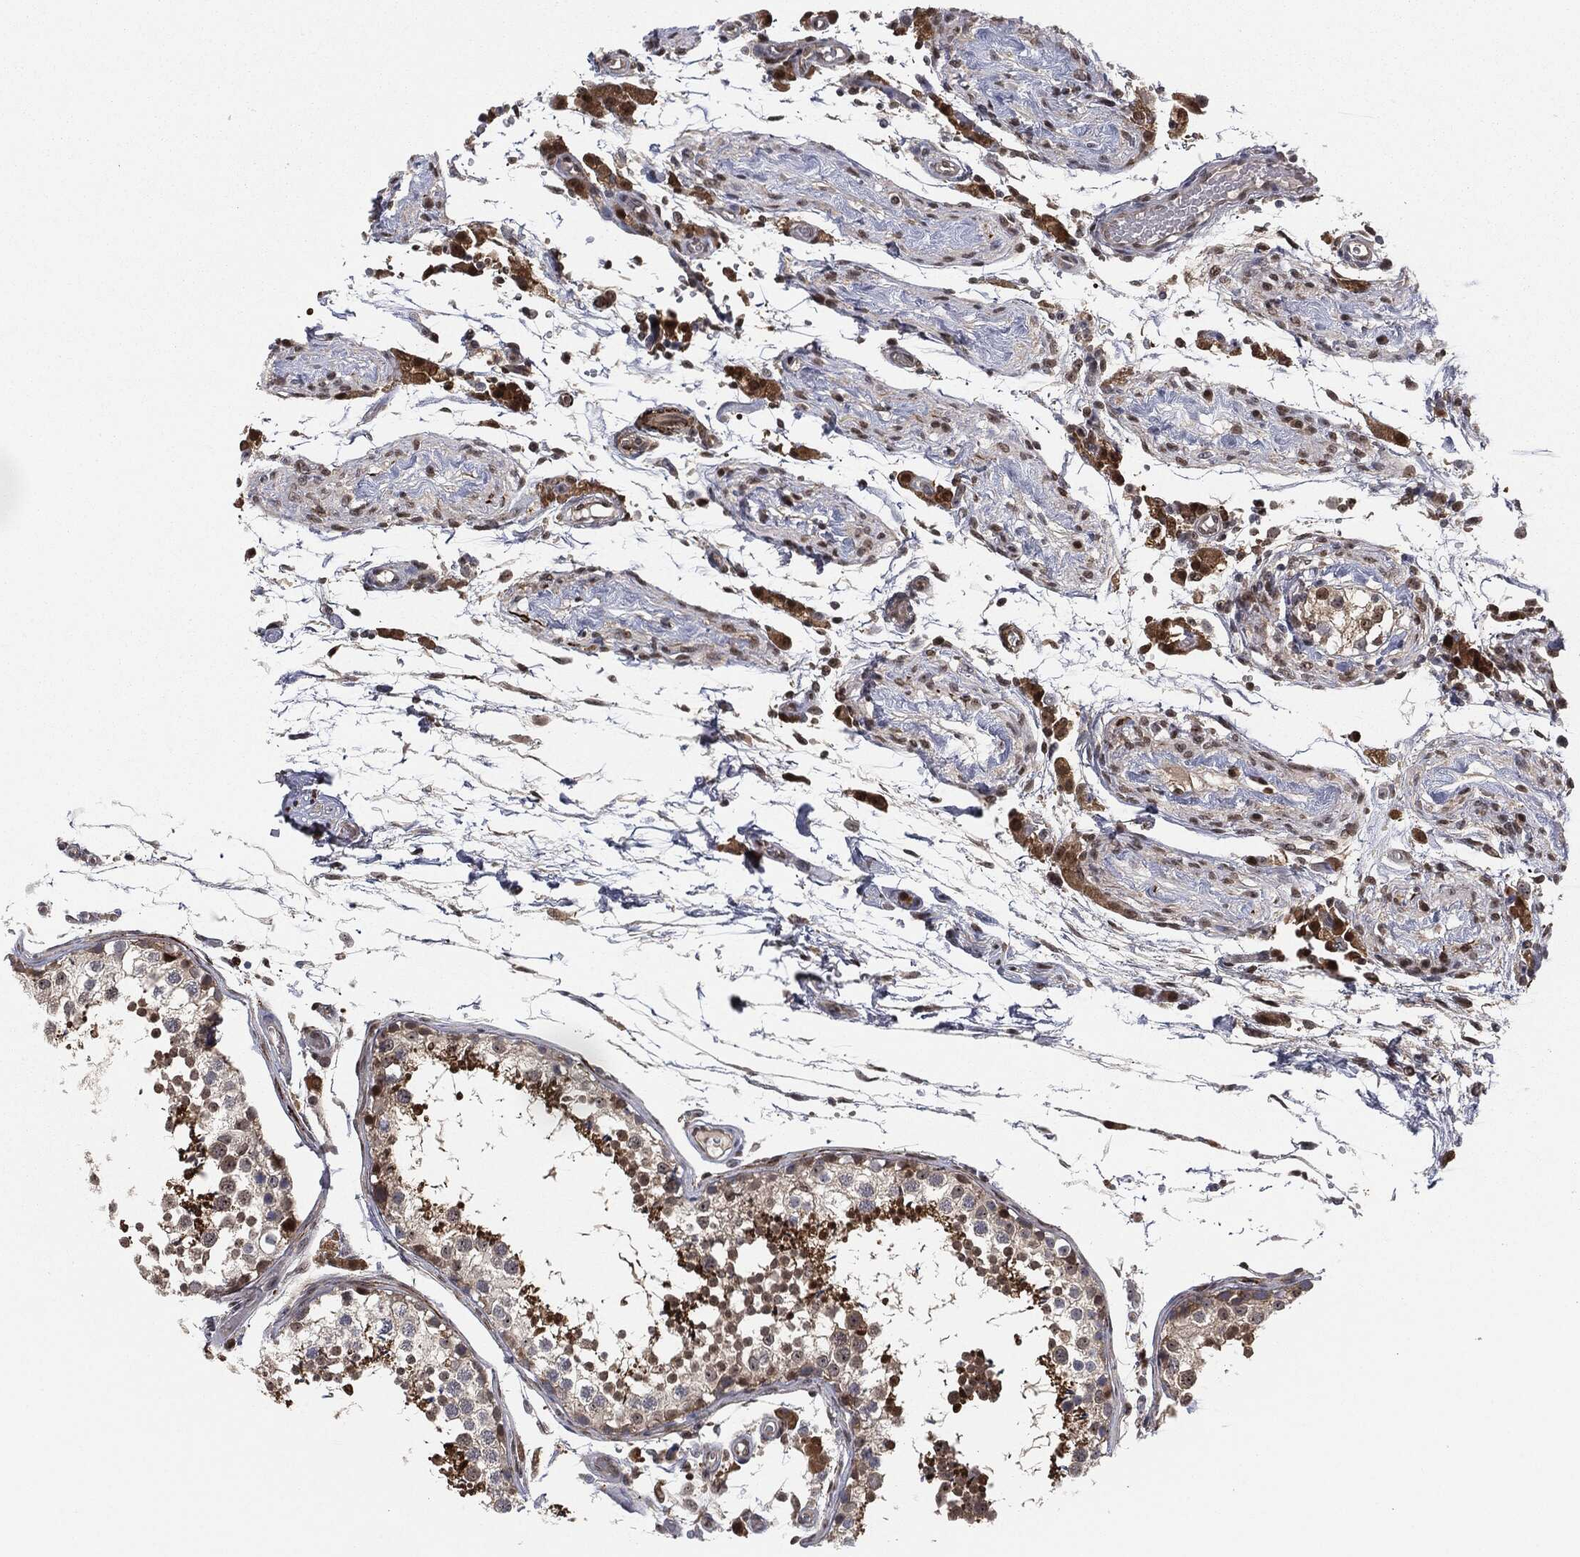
{"staining": {"intensity": "strong", "quantity": "25%-75%", "location": "cytoplasmic/membranous,nuclear"}, "tissue": "testis", "cell_type": "Cells in seminiferous ducts", "image_type": "normal", "snomed": [{"axis": "morphology", "description": "Normal tissue, NOS"}, {"axis": "topography", "description": "Testis"}], "caption": "Strong cytoplasmic/membranous,nuclear expression for a protein is seen in about 25%-75% of cells in seminiferous ducts of unremarkable testis using immunohistochemistry (IHC).", "gene": "CAPRIN2", "patient": {"sex": "male", "age": 29}}